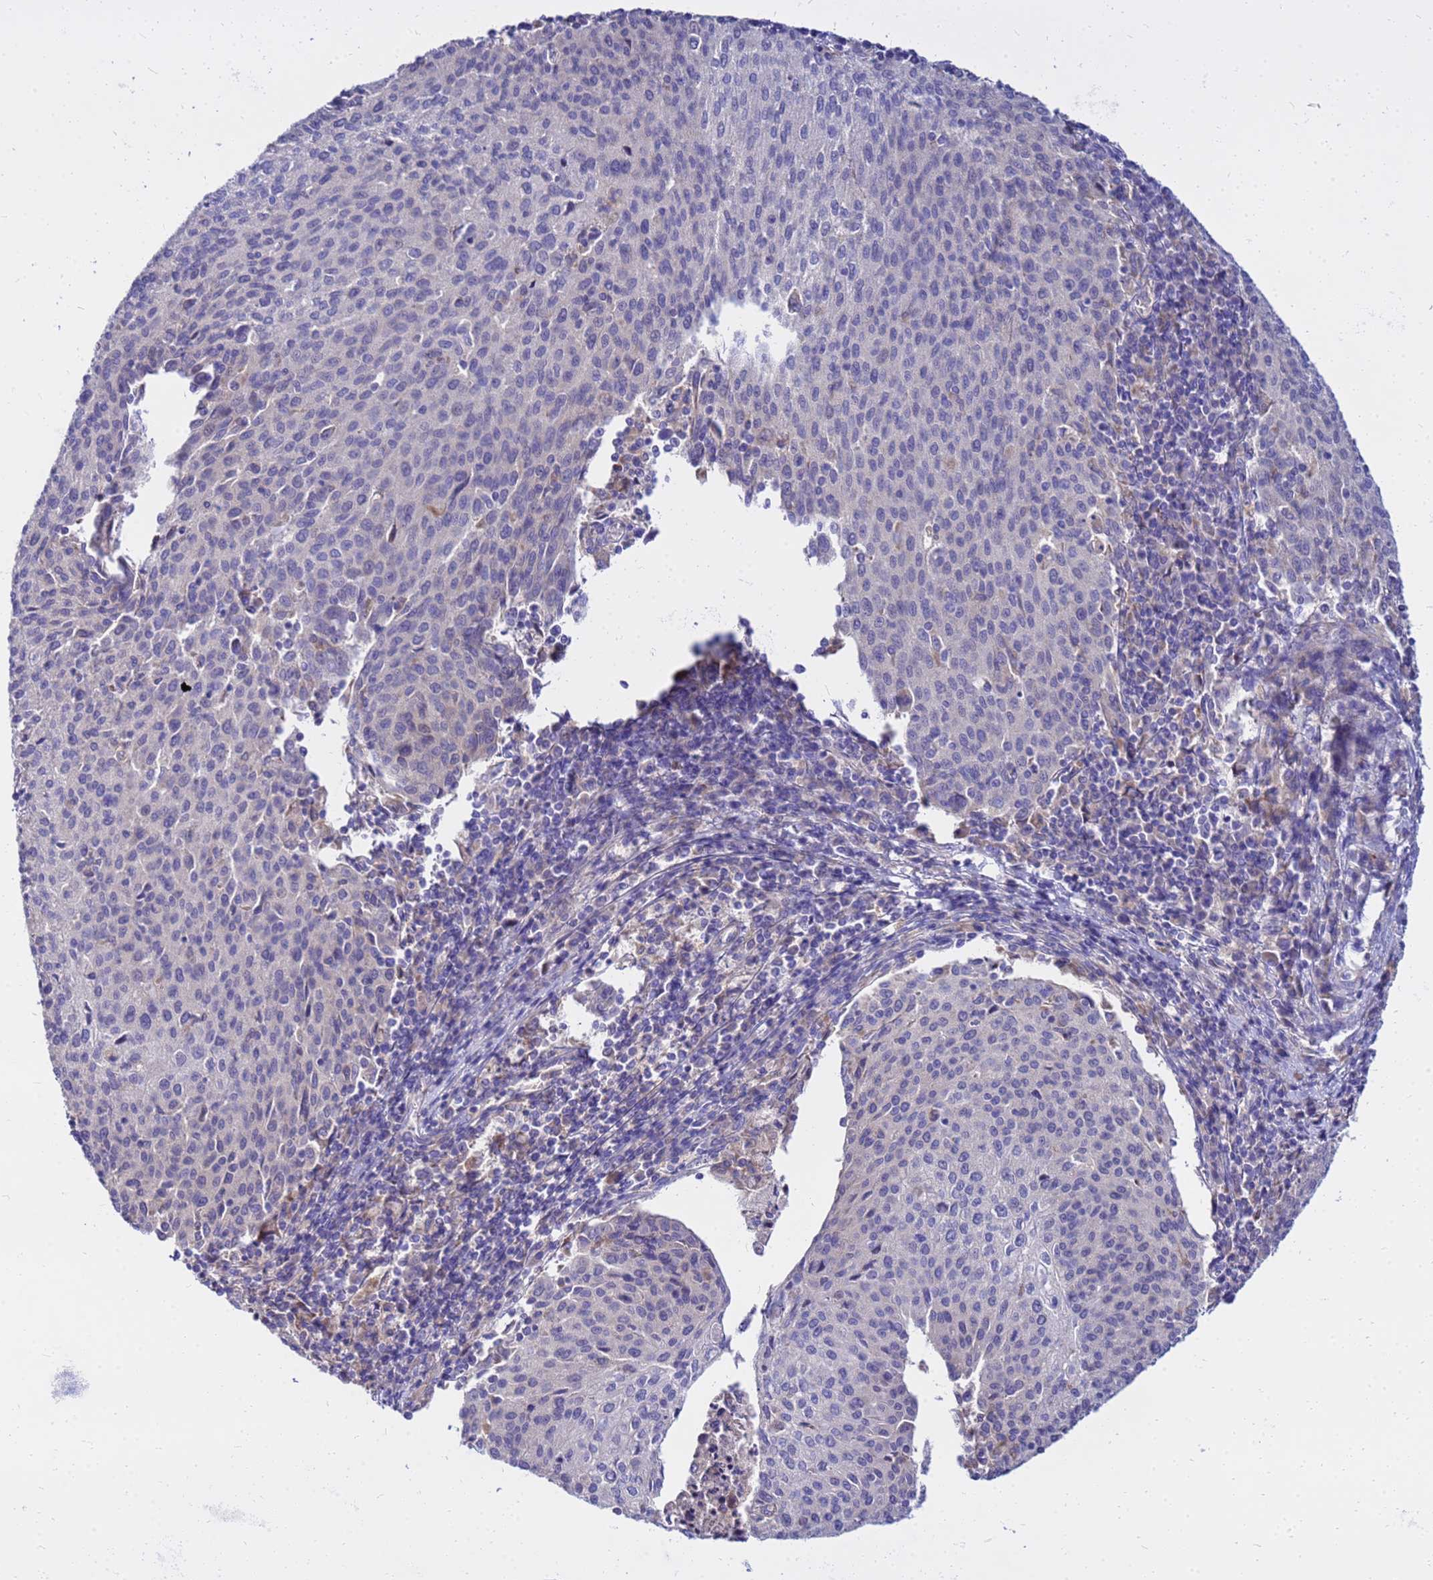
{"staining": {"intensity": "negative", "quantity": "none", "location": "none"}, "tissue": "cervical cancer", "cell_type": "Tumor cells", "image_type": "cancer", "snomed": [{"axis": "morphology", "description": "Squamous cell carcinoma, NOS"}, {"axis": "topography", "description": "Cervix"}], "caption": "Histopathology image shows no protein expression in tumor cells of cervical cancer (squamous cell carcinoma) tissue.", "gene": "HERC5", "patient": {"sex": "female", "age": 46}}